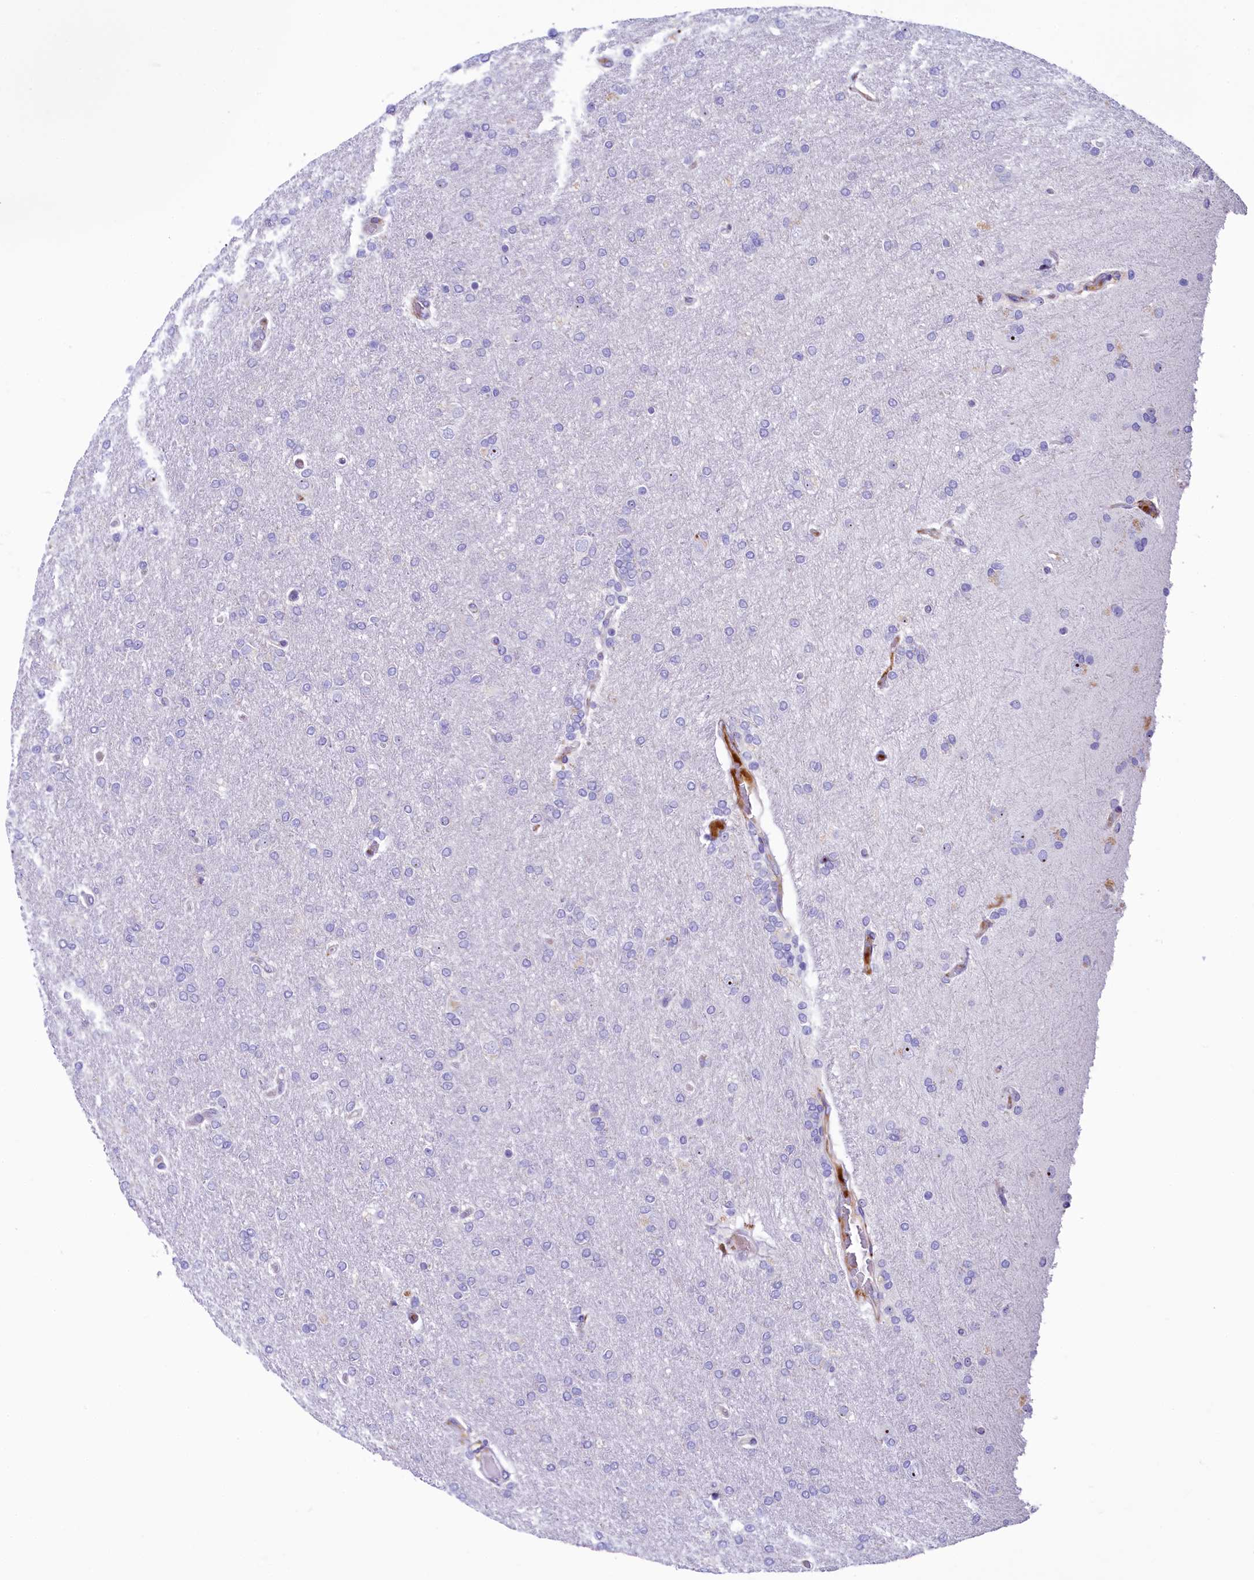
{"staining": {"intensity": "negative", "quantity": "none", "location": "none"}, "tissue": "glioma", "cell_type": "Tumor cells", "image_type": "cancer", "snomed": [{"axis": "morphology", "description": "Glioma, malignant, High grade"}, {"axis": "topography", "description": "Brain"}], "caption": "The photomicrograph reveals no significant staining in tumor cells of glioma.", "gene": "SH3TC2", "patient": {"sex": "male", "age": 72}}